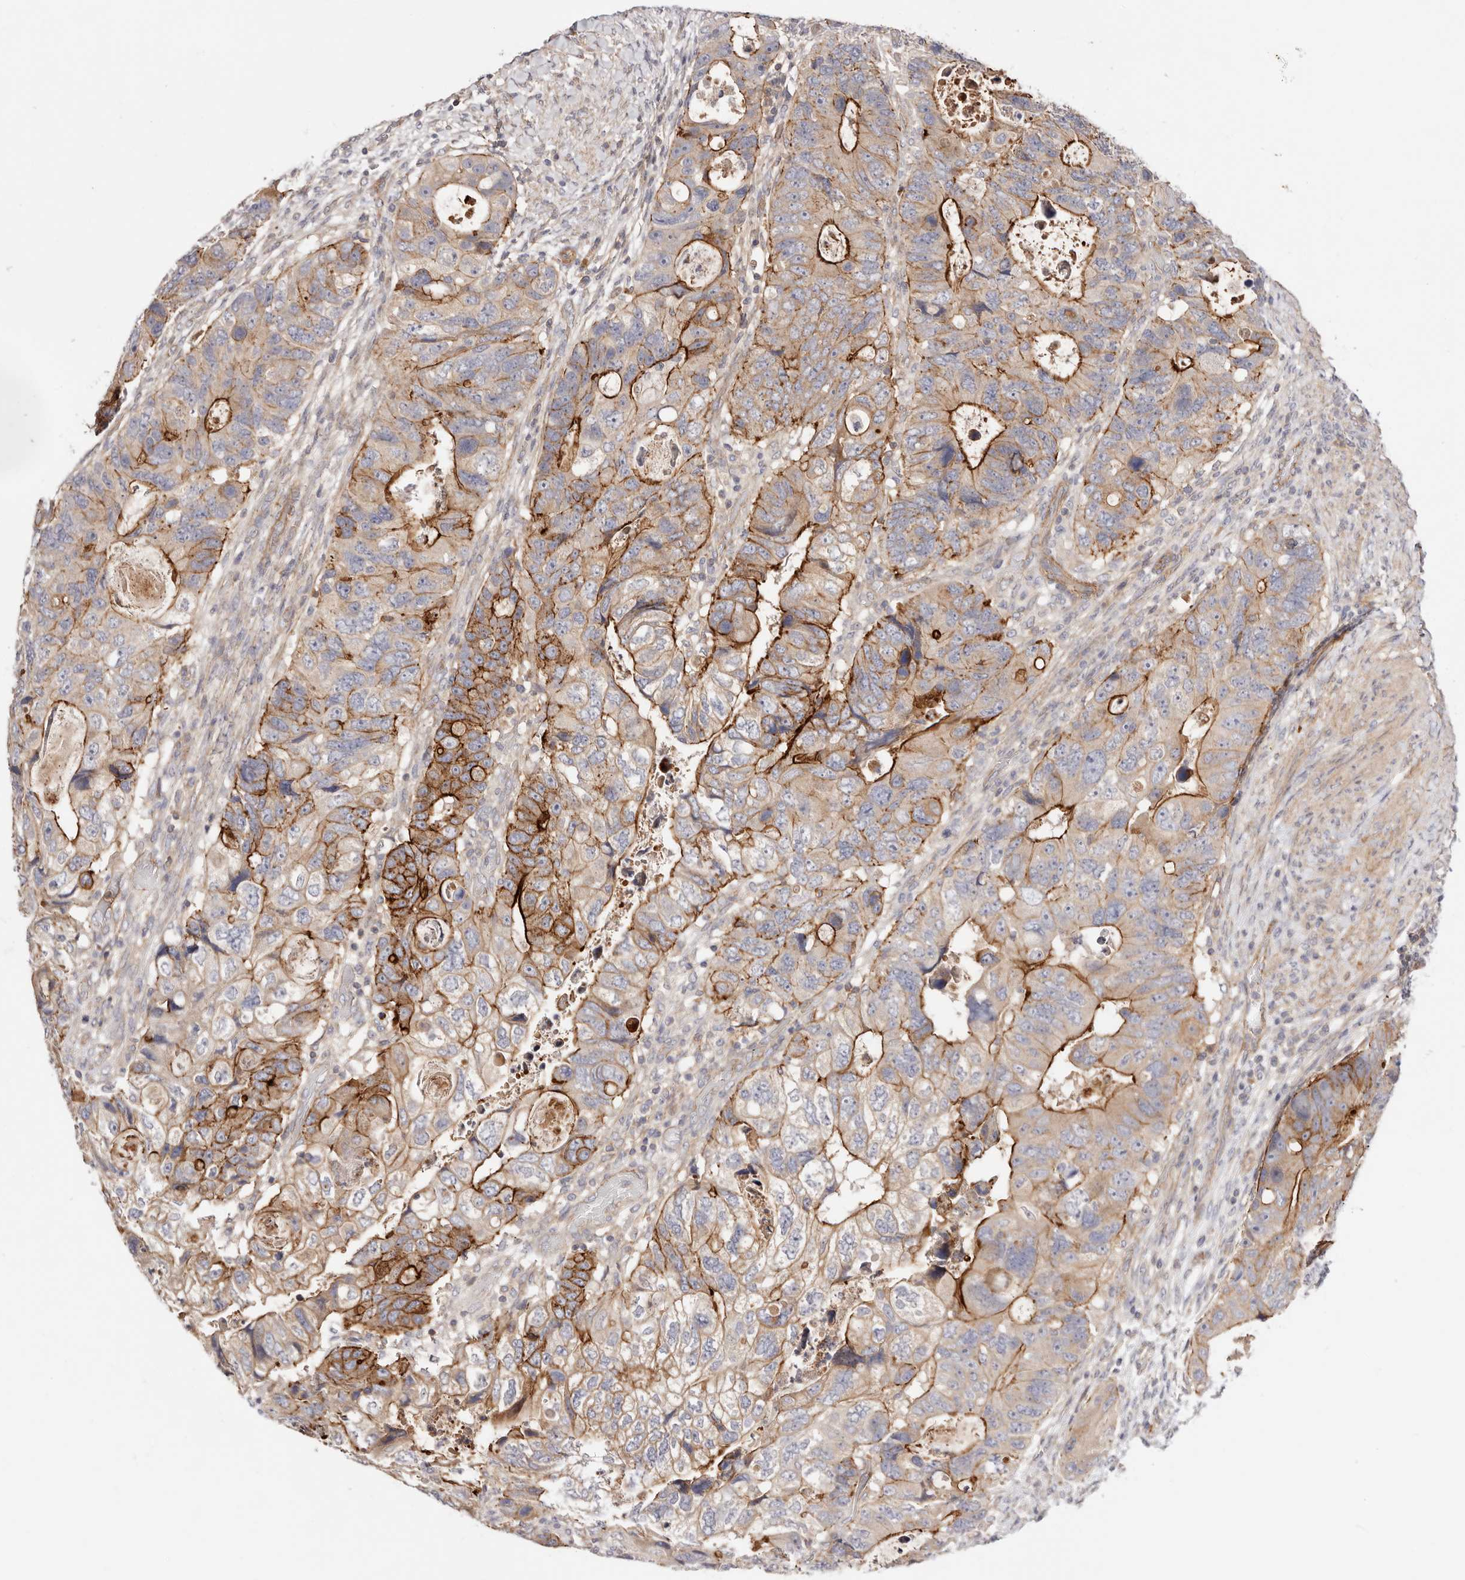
{"staining": {"intensity": "strong", "quantity": ">75%", "location": "cytoplasmic/membranous"}, "tissue": "colorectal cancer", "cell_type": "Tumor cells", "image_type": "cancer", "snomed": [{"axis": "morphology", "description": "Adenocarcinoma, NOS"}, {"axis": "topography", "description": "Rectum"}], "caption": "Human colorectal cancer stained with a brown dye reveals strong cytoplasmic/membranous positive positivity in about >75% of tumor cells.", "gene": "SLC35B2", "patient": {"sex": "male", "age": 59}}